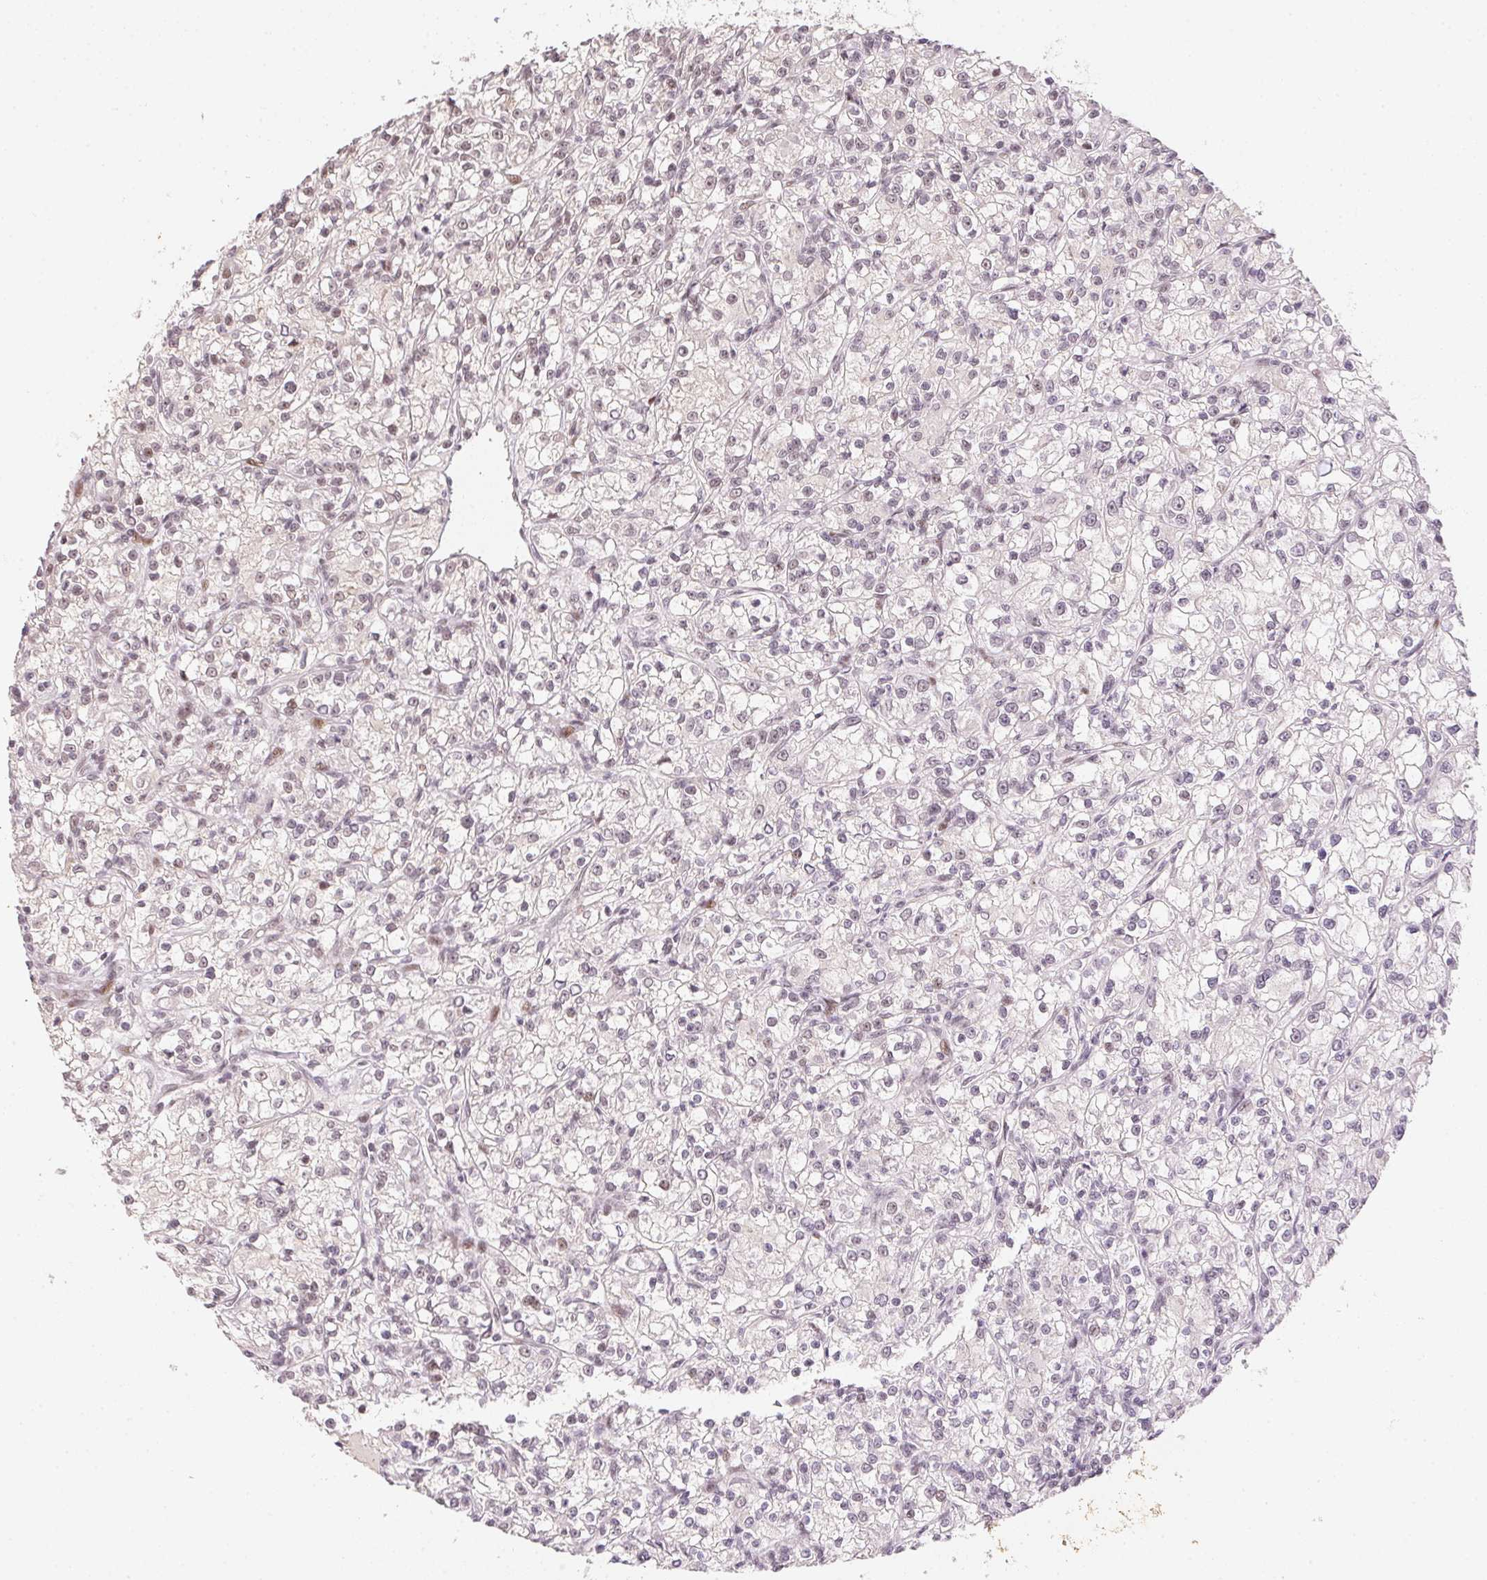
{"staining": {"intensity": "negative", "quantity": "none", "location": "none"}, "tissue": "renal cancer", "cell_type": "Tumor cells", "image_type": "cancer", "snomed": [{"axis": "morphology", "description": "Adenocarcinoma, NOS"}, {"axis": "topography", "description": "Kidney"}], "caption": "Immunohistochemical staining of renal adenocarcinoma displays no significant expression in tumor cells.", "gene": "KDM4D", "patient": {"sex": "female", "age": 59}}